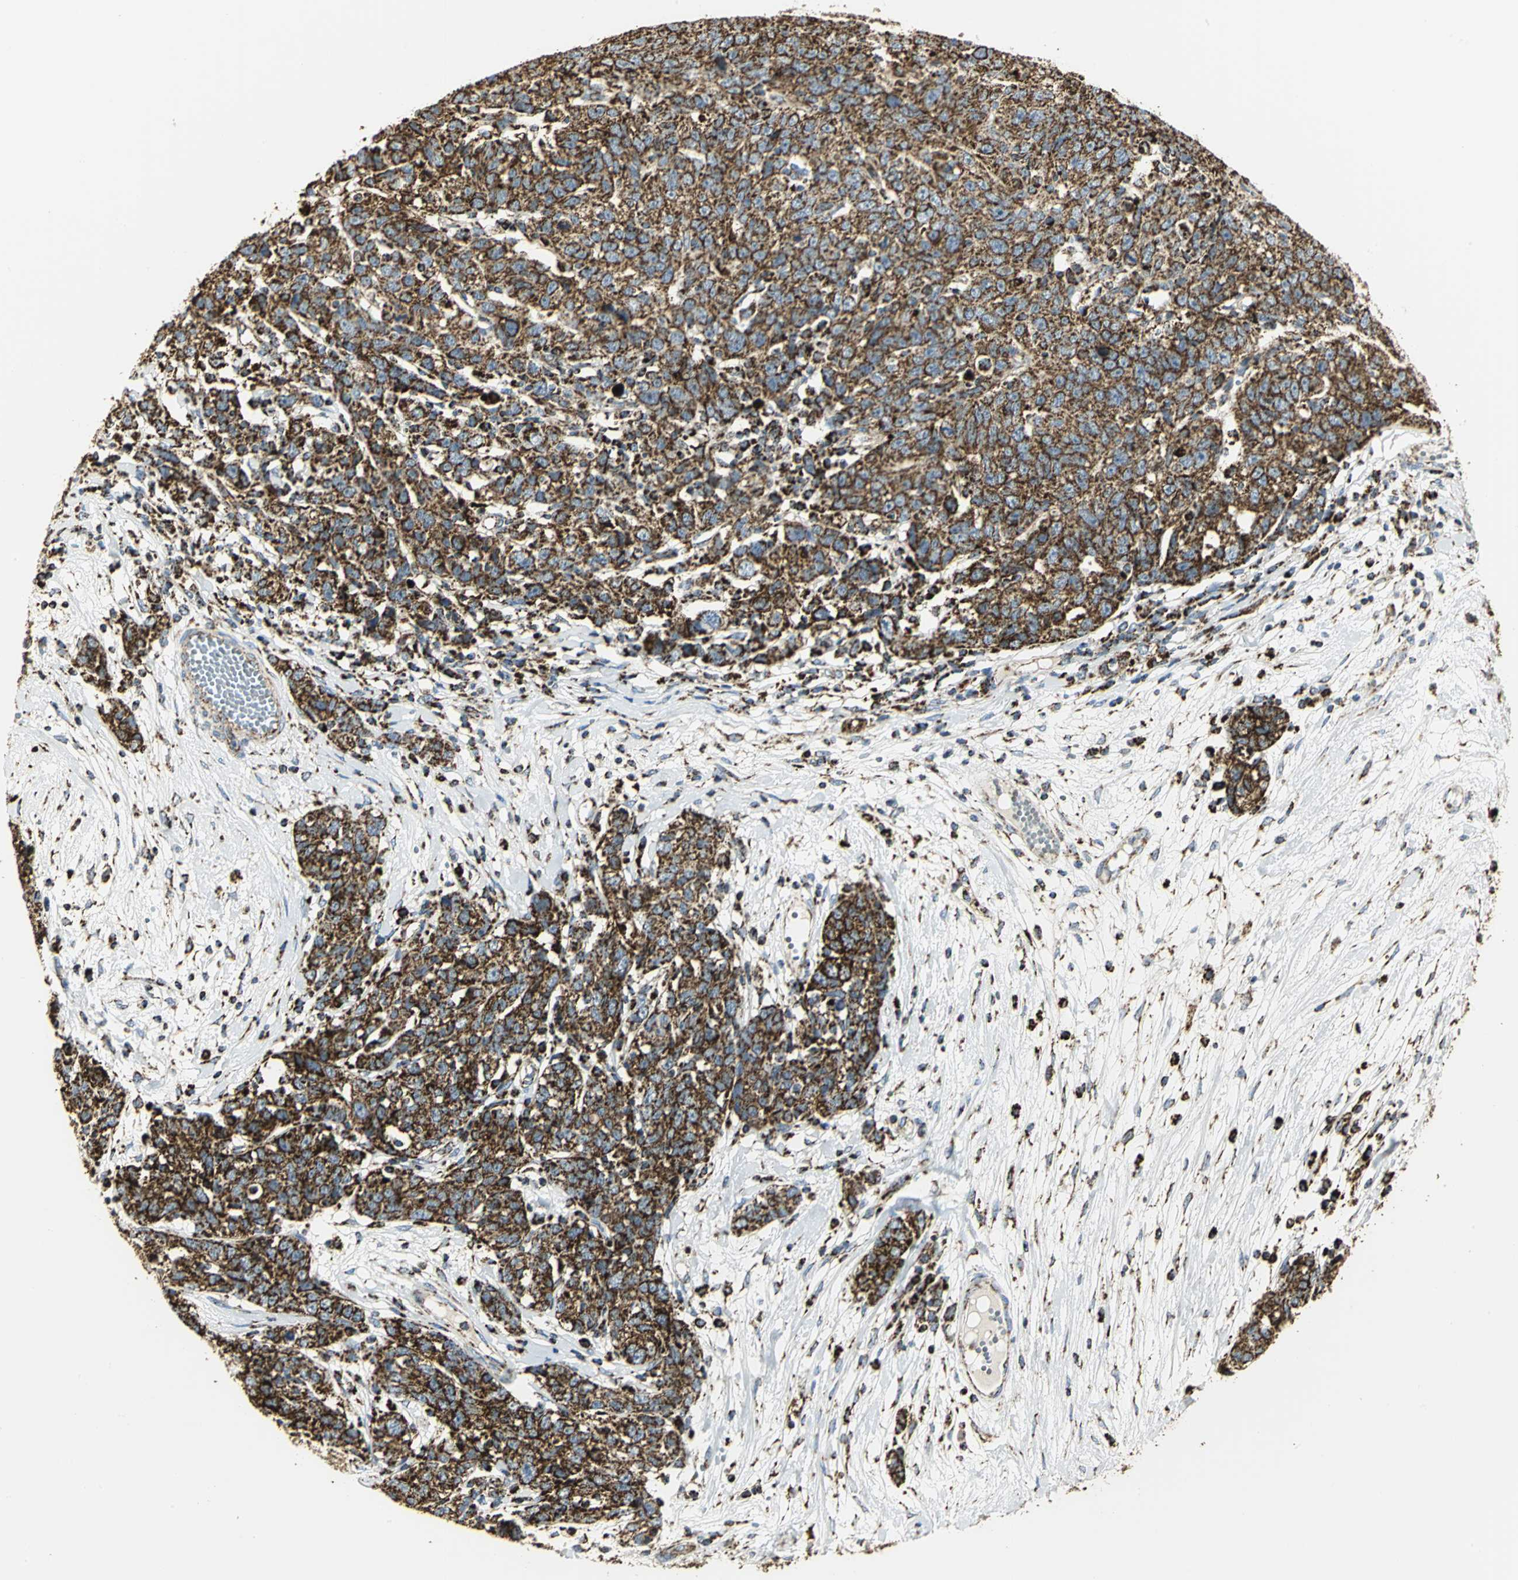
{"staining": {"intensity": "strong", "quantity": ">75%", "location": "cytoplasmic/membranous"}, "tissue": "ovarian cancer", "cell_type": "Tumor cells", "image_type": "cancer", "snomed": [{"axis": "morphology", "description": "Cystadenocarcinoma, serous, NOS"}, {"axis": "topography", "description": "Ovary"}], "caption": "Protein expression analysis of human serous cystadenocarcinoma (ovarian) reveals strong cytoplasmic/membranous staining in about >75% of tumor cells. Using DAB (brown) and hematoxylin (blue) stains, captured at high magnification using brightfield microscopy.", "gene": "VDAC1", "patient": {"sex": "female", "age": 71}}